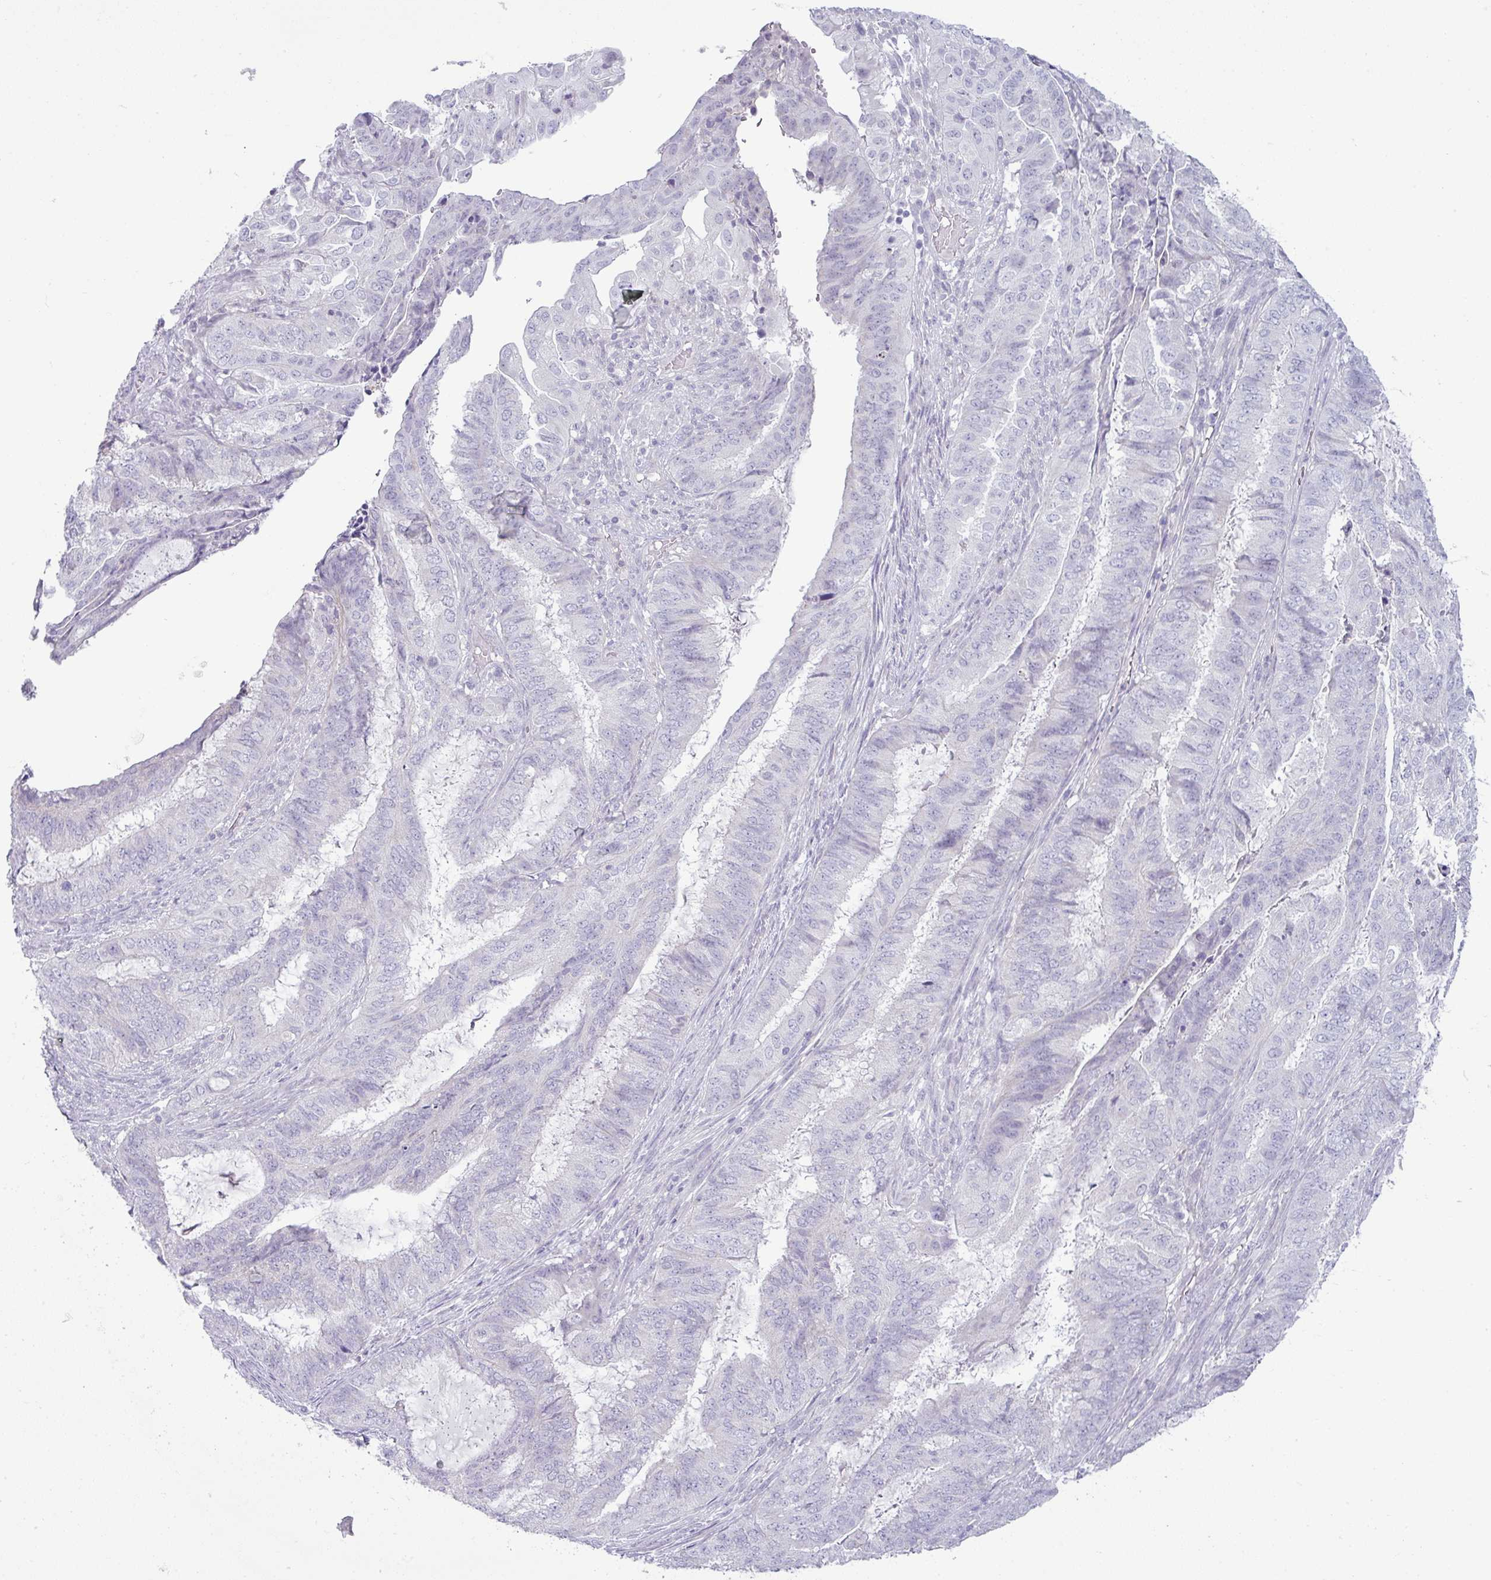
{"staining": {"intensity": "negative", "quantity": "none", "location": "none"}, "tissue": "endometrial cancer", "cell_type": "Tumor cells", "image_type": "cancer", "snomed": [{"axis": "morphology", "description": "Adenocarcinoma, NOS"}, {"axis": "topography", "description": "Endometrium"}], "caption": "IHC photomicrograph of neoplastic tissue: human adenocarcinoma (endometrial) stained with DAB (3,3'-diaminobenzidine) displays no significant protein positivity in tumor cells.", "gene": "HBEGF", "patient": {"sex": "female", "age": 51}}